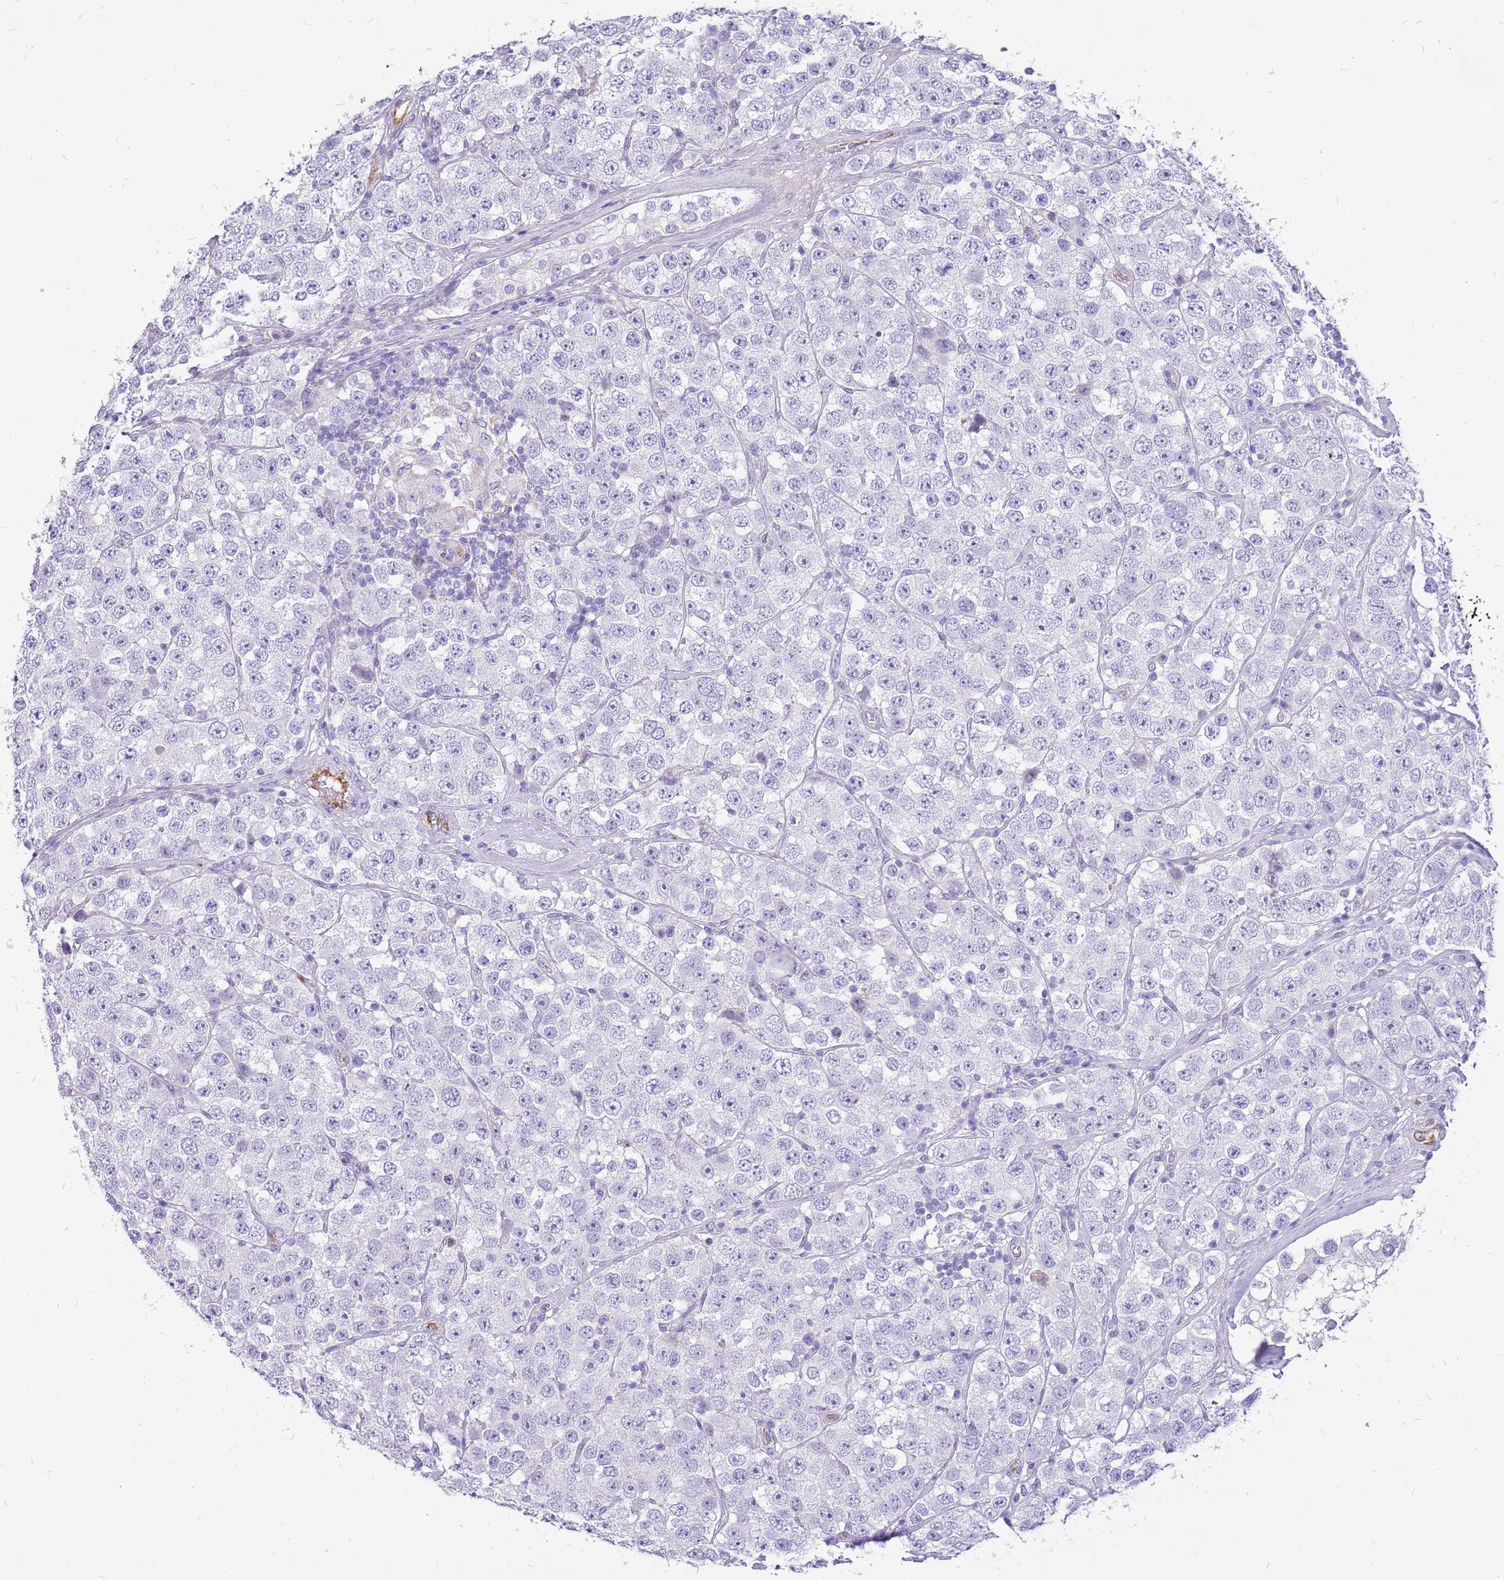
{"staining": {"intensity": "negative", "quantity": "none", "location": "none"}, "tissue": "testis cancer", "cell_type": "Tumor cells", "image_type": "cancer", "snomed": [{"axis": "morphology", "description": "Seminoma, NOS"}, {"axis": "topography", "description": "Testis"}], "caption": "Immunohistochemistry photomicrograph of human testis seminoma stained for a protein (brown), which demonstrates no positivity in tumor cells. The staining is performed using DAB brown chromogen with nuclei counter-stained in using hematoxylin.", "gene": "PCNX1", "patient": {"sex": "male", "age": 28}}